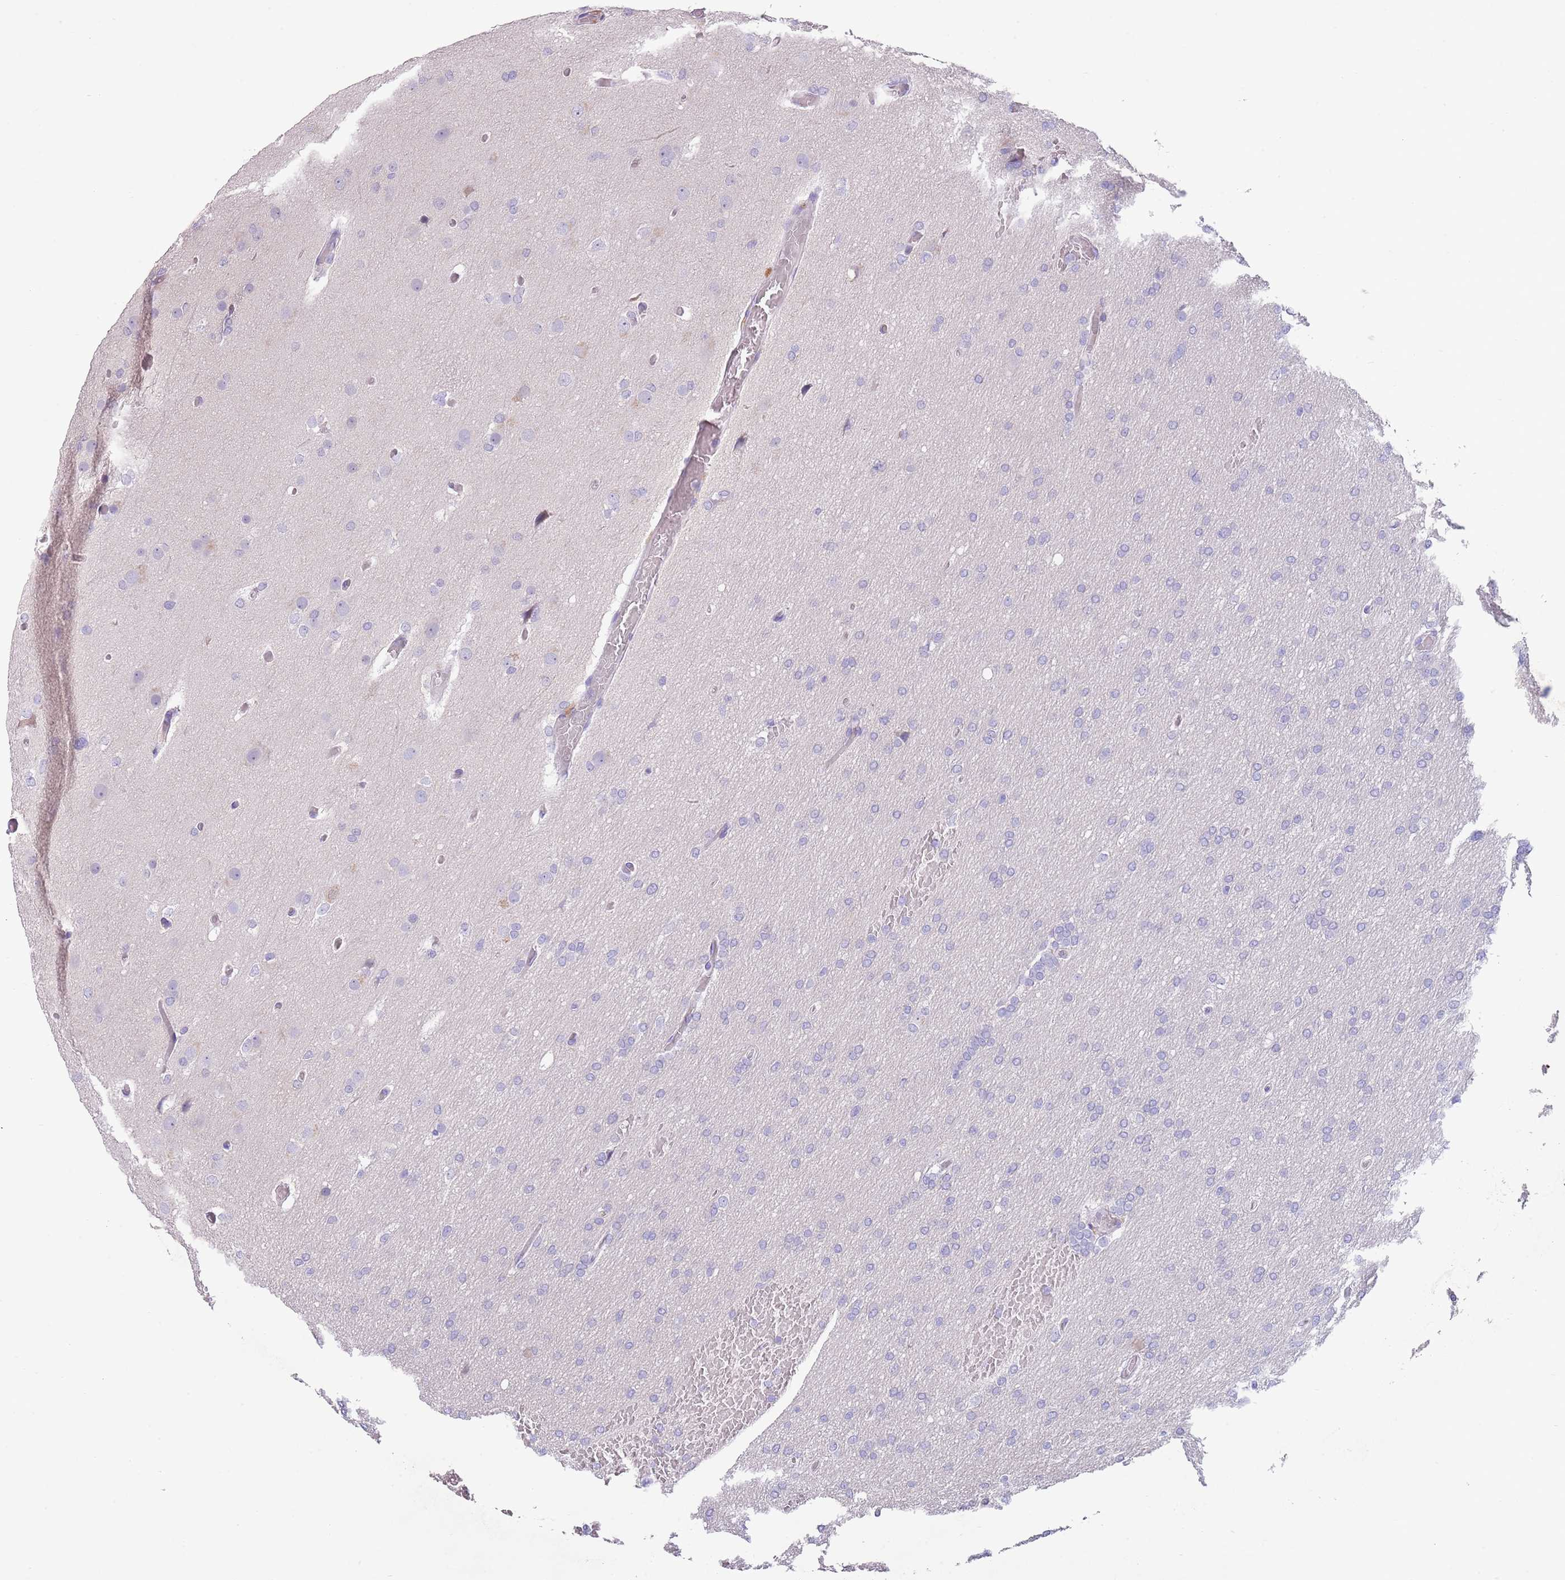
{"staining": {"intensity": "negative", "quantity": "none", "location": "none"}, "tissue": "glioma", "cell_type": "Tumor cells", "image_type": "cancer", "snomed": [{"axis": "morphology", "description": "Glioma, malignant, High grade"}, {"axis": "topography", "description": "Cerebral cortex"}], "caption": "Immunohistochemistry (IHC) of glioma exhibits no expression in tumor cells.", "gene": "TOX2", "patient": {"sex": "female", "age": 36}}